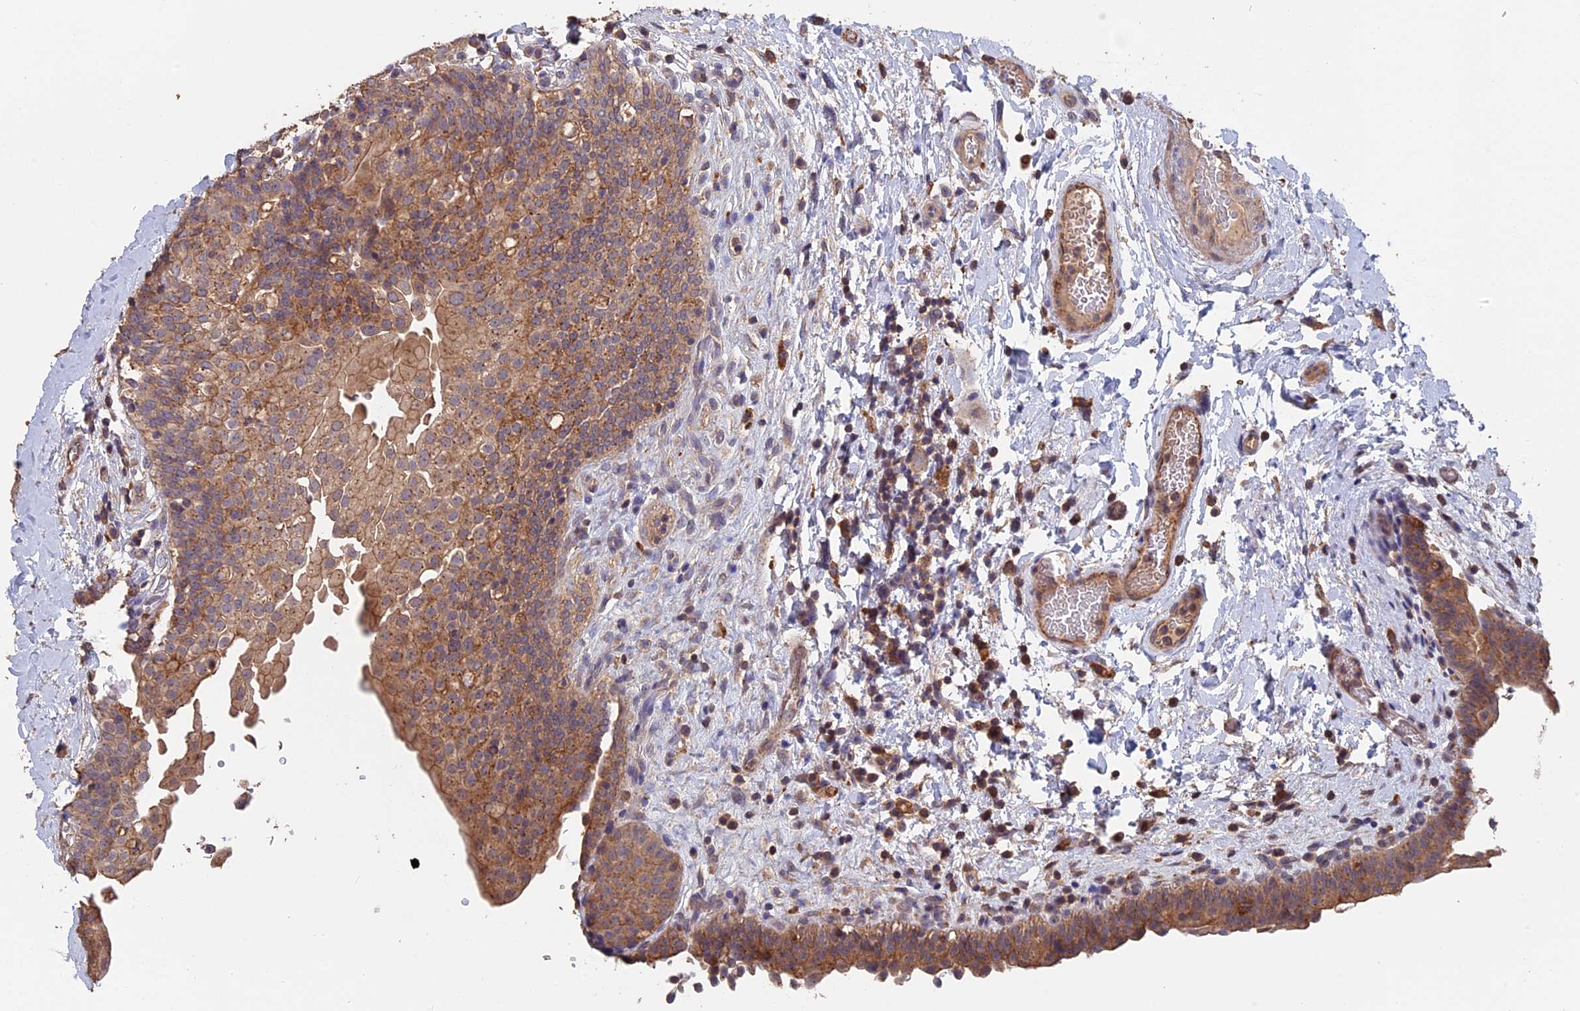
{"staining": {"intensity": "moderate", "quantity": ">75%", "location": "cytoplasmic/membranous"}, "tissue": "urinary bladder", "cell_type": "Urothelial cells", "image_type": "normal", "snomed": [{"axis": "morphology", "description": "Normal tissue, NOS"}, {"axis": "topography", "description": "Urinary bladder"}], "caption": "This image reveals normal urinary bladder stained with IHC to label a protein in brown. The cytoplasmic/membranous of urothelial cells show moderate positivity for the protein. Nuclei are counter-stained blue.", "gene": "PIGQ", "patient": {"sex": "male", "age": 83}}